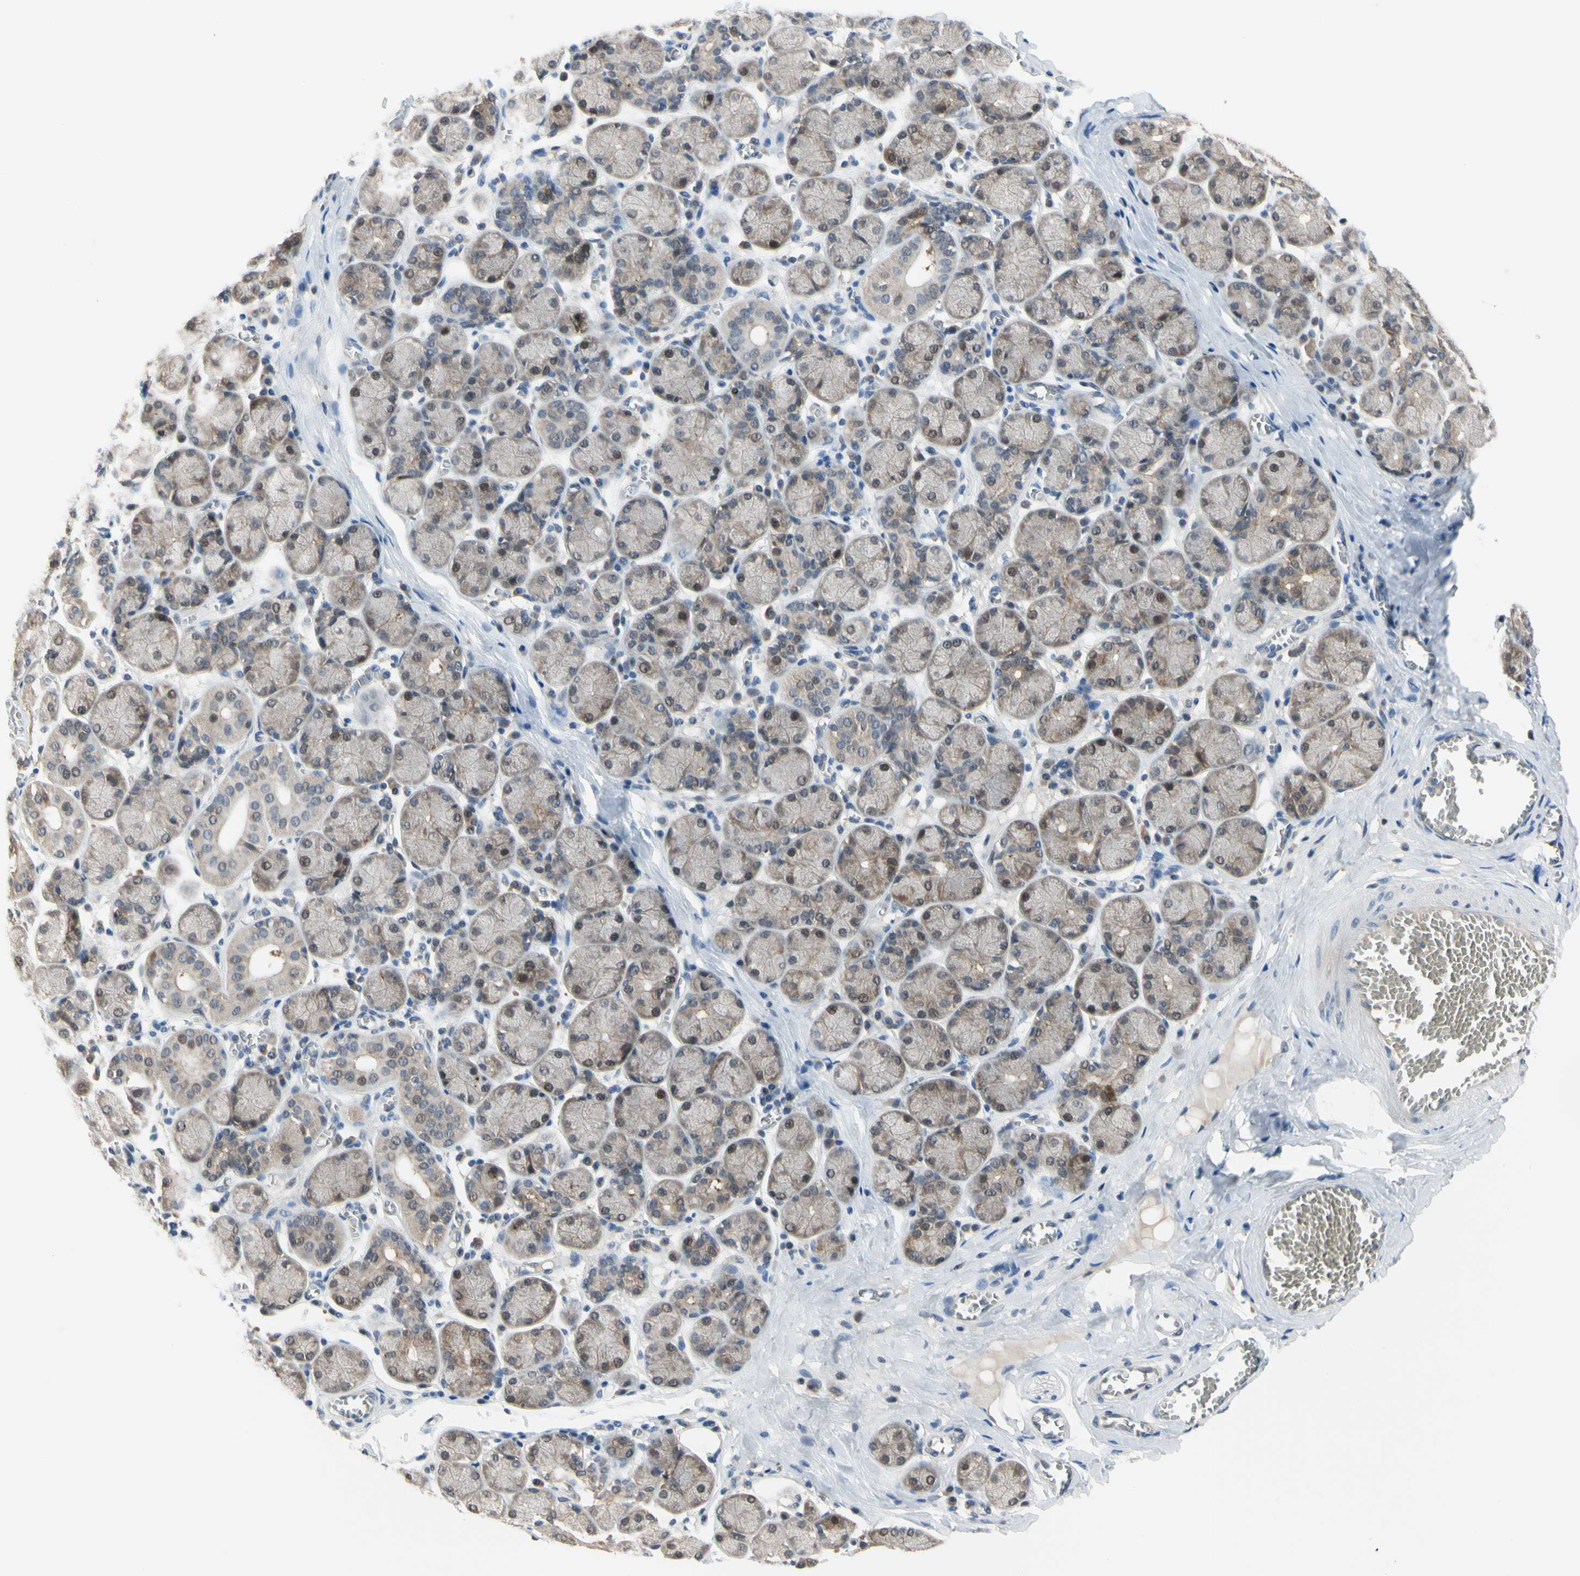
{"staining": {"intensity": "weak", "quantity": ">75%", "location": "cytoplasmic/membranous"}, "tissue": "salivary gland", "cell_type": "Glandular cells", "image_type": "normal", "snomed": [{"axis": "morphology", "description": "Normal tissue, NOS"}, {"axis": "topography", "description": "Salivary gland"}], "caption": "This is a histology image of immunohistochemistry staining of unremarkable salivary gland, which shows weak expression in the cytoplasmic/membranous of glandular cells.", "gene": "HSPA4", "patient": {"sex": "female", "age": 24}}